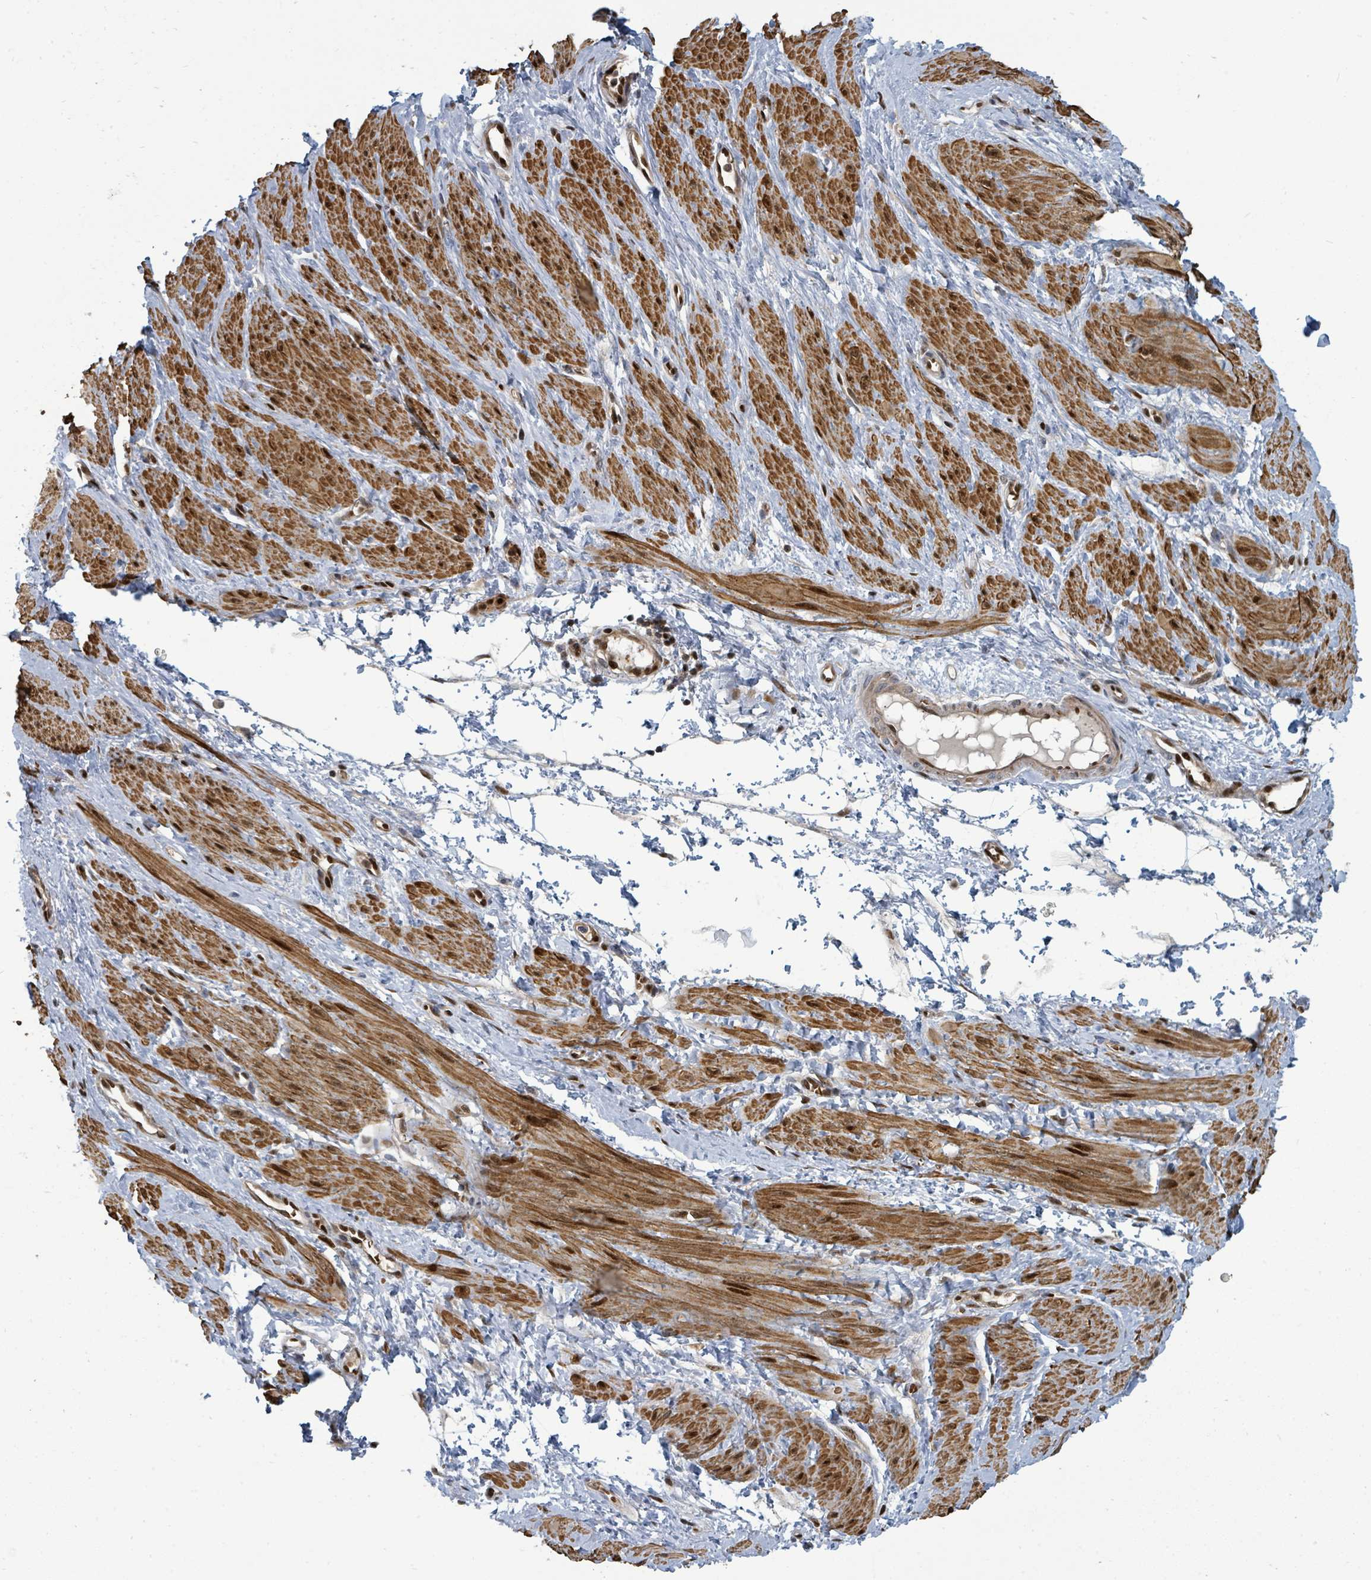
{"staining": {"intensity": "strong", "quantity": "25%-75%", "location": "cytoplasmic/membranous,nuclear"}, "tissue": "smooth muscle", "cell_type": "Smooth muscle cells", "image_type": "normal", "snomed": [{"axis": "morphology", "description": "Normal tissue, NOS"}, {"axis": "topography", "description": "Smooth muscle"}, {"axis": "topography", "description": "Uterus"}], "caption": "Immunohistochemistry photomicrograph of benign smooth muscle stained for a protein (brown), which displays high levels of strong cytoplasmic/membranous,nuclear expression in about 25%-75% of smooth muscle cells.", "gene": "TRDMT1", "patient": {"sex": "female", "age": 39}}